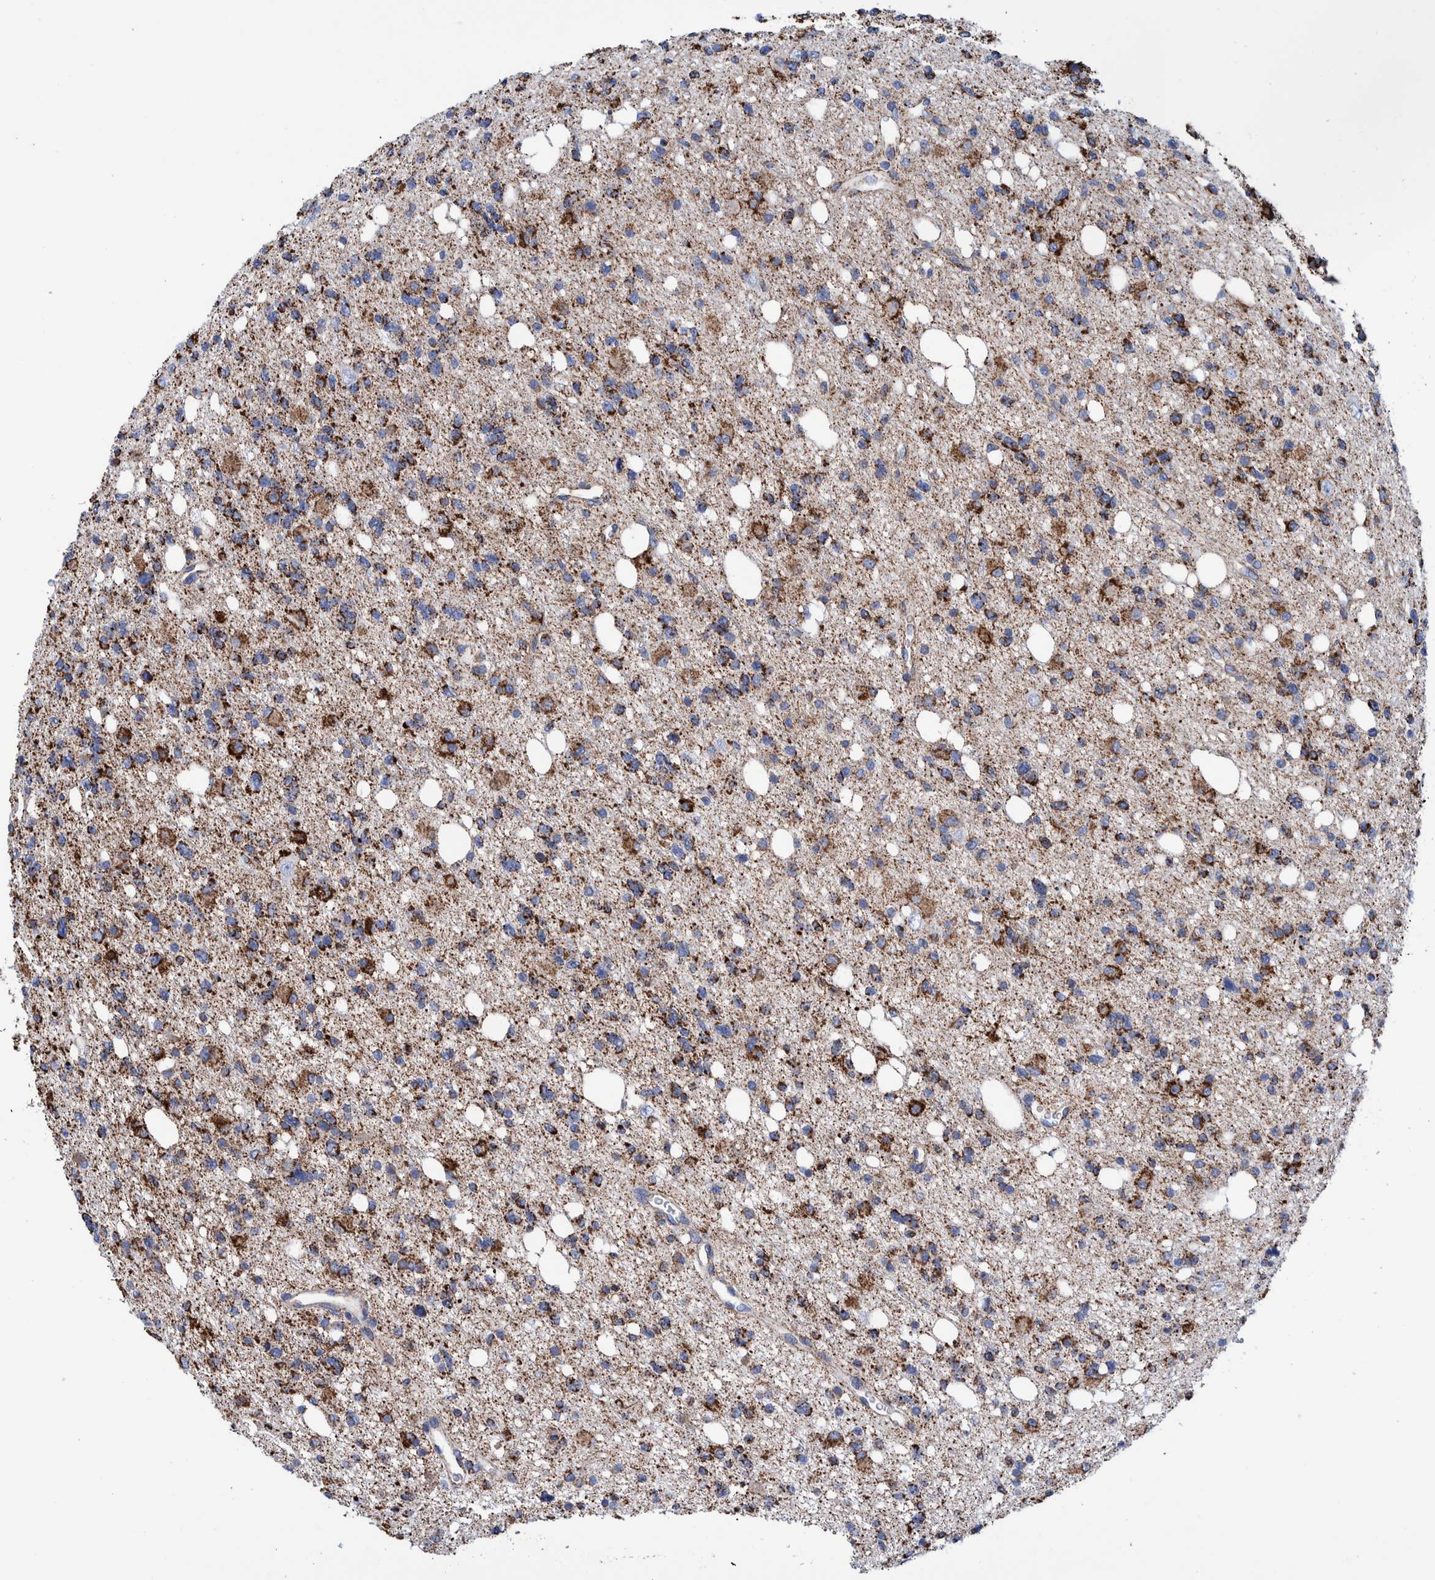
{"staining": {"intensity": "moderate", "quantity": ">75%", "location": "cytoplasmic/membranous"}, "tissue": "glioma", "cell_type": "Tumor cells", "image_type": "cancer", "snomed": [{"axis": "morphology", "description": "Glioma, malignant, High grade"}, {"axis": "topography", "description": "Brain"}], "caption": "A brown stain labels moderate cytoplasmic/membranous staining of a protein in human glioma tumor cells.", "gene": "DECR1", "patient": {"sex": "female", "age": 62}}